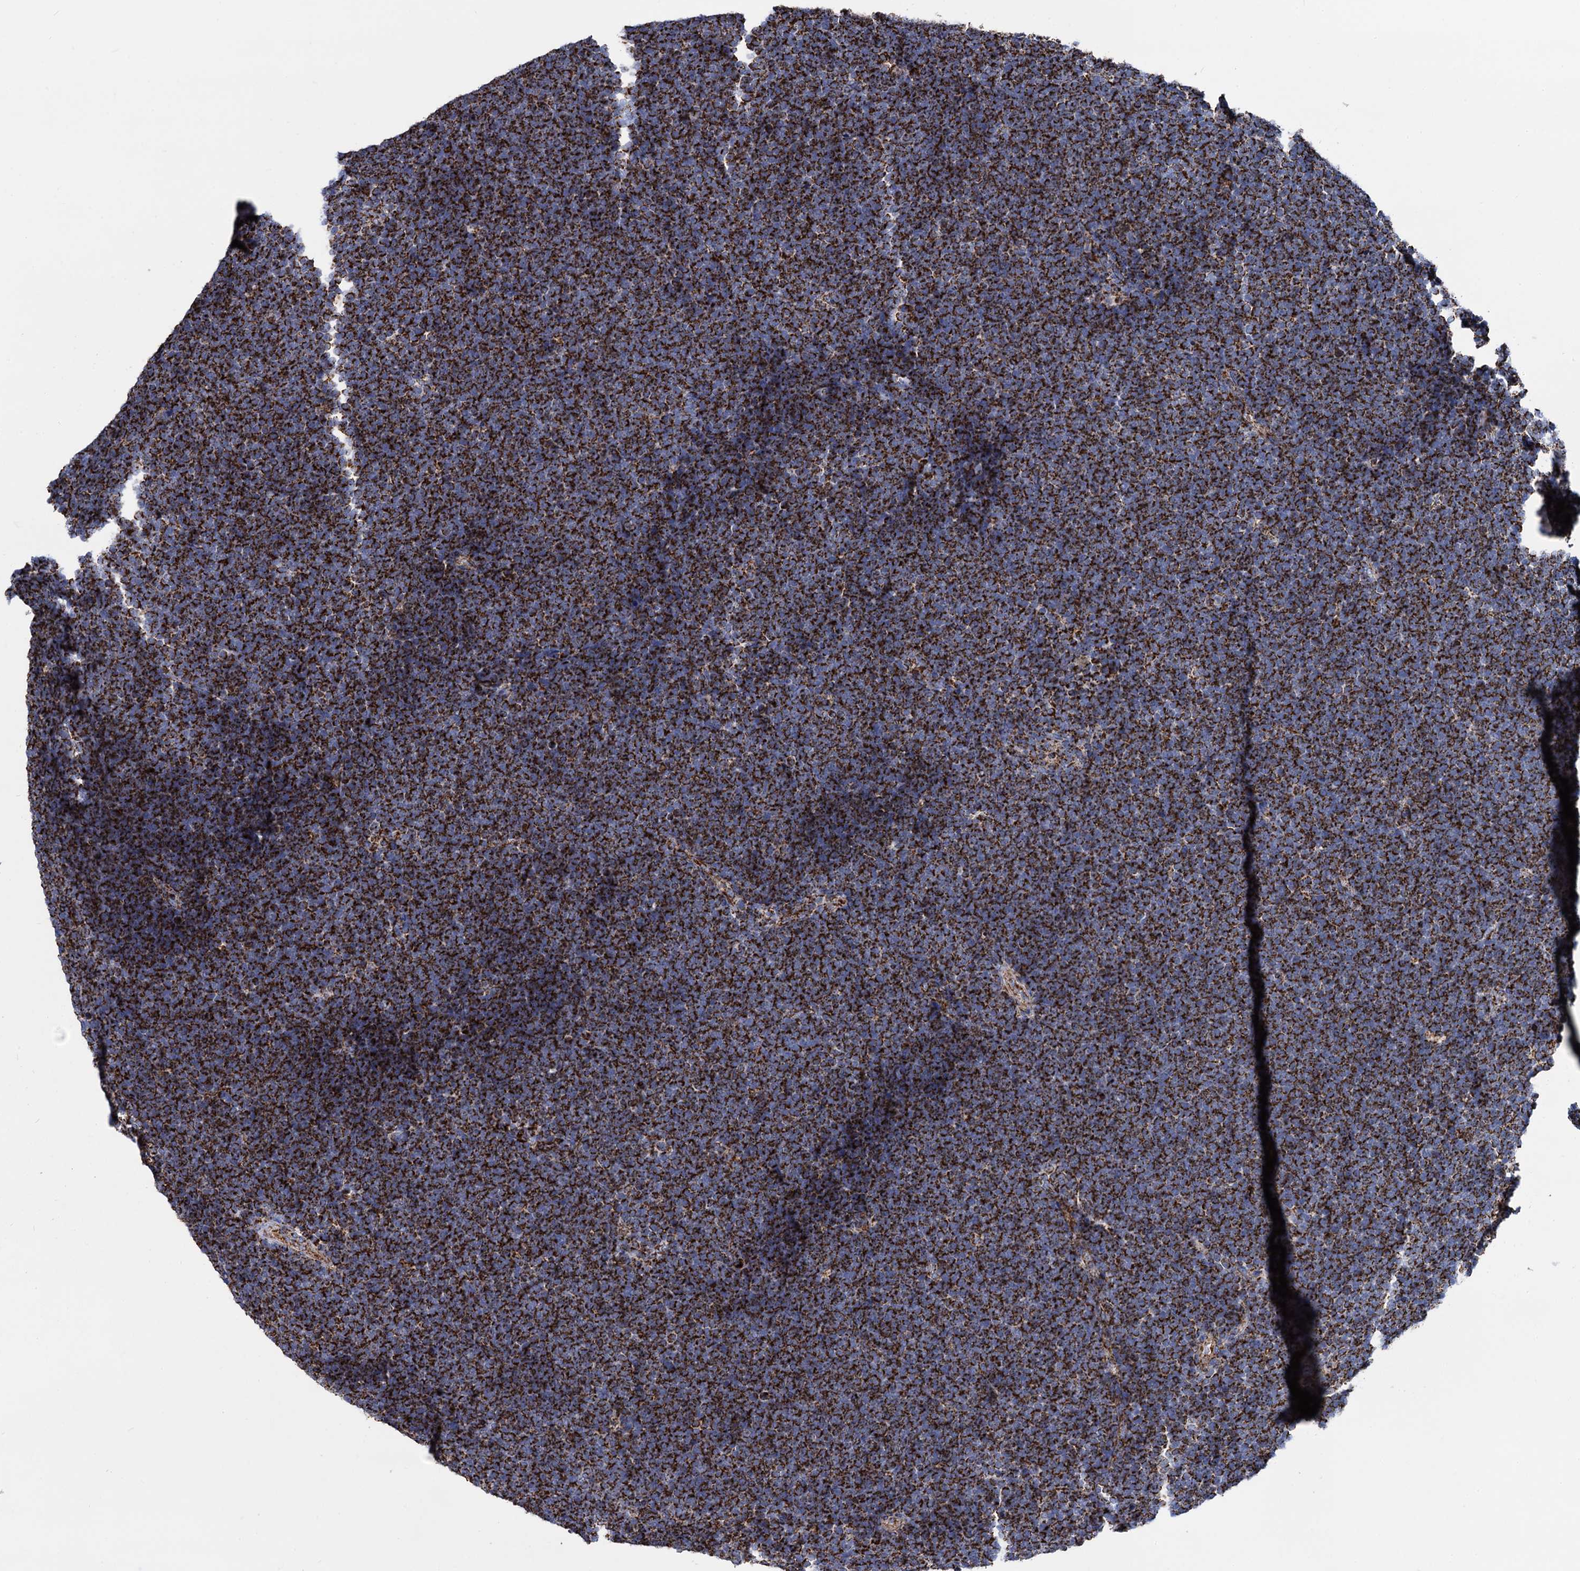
{"staining": {"intensity": "strong", "quantity": ">75%", "location": "cytoplasmic/membranous"}, "tissue": "lymphoma", "cell_type": "Tumor cells", "image_type": "cancer", "snomed": [{"axis": "morphology", "description": "Malignant lymphoma, non-Hodgkin's type, High grade"}, {"axis": "topography", "description": "Lymph node"}], "caption": "Protein expression analysis of human malignant lymphoma, non-Hodgkin's type (high-grade) reveals strong cytoplasmic/membranous expression in about >75% of tumor cells.", "gene": "TIMM10", "patient": {"sex": "male", "age": 13}}